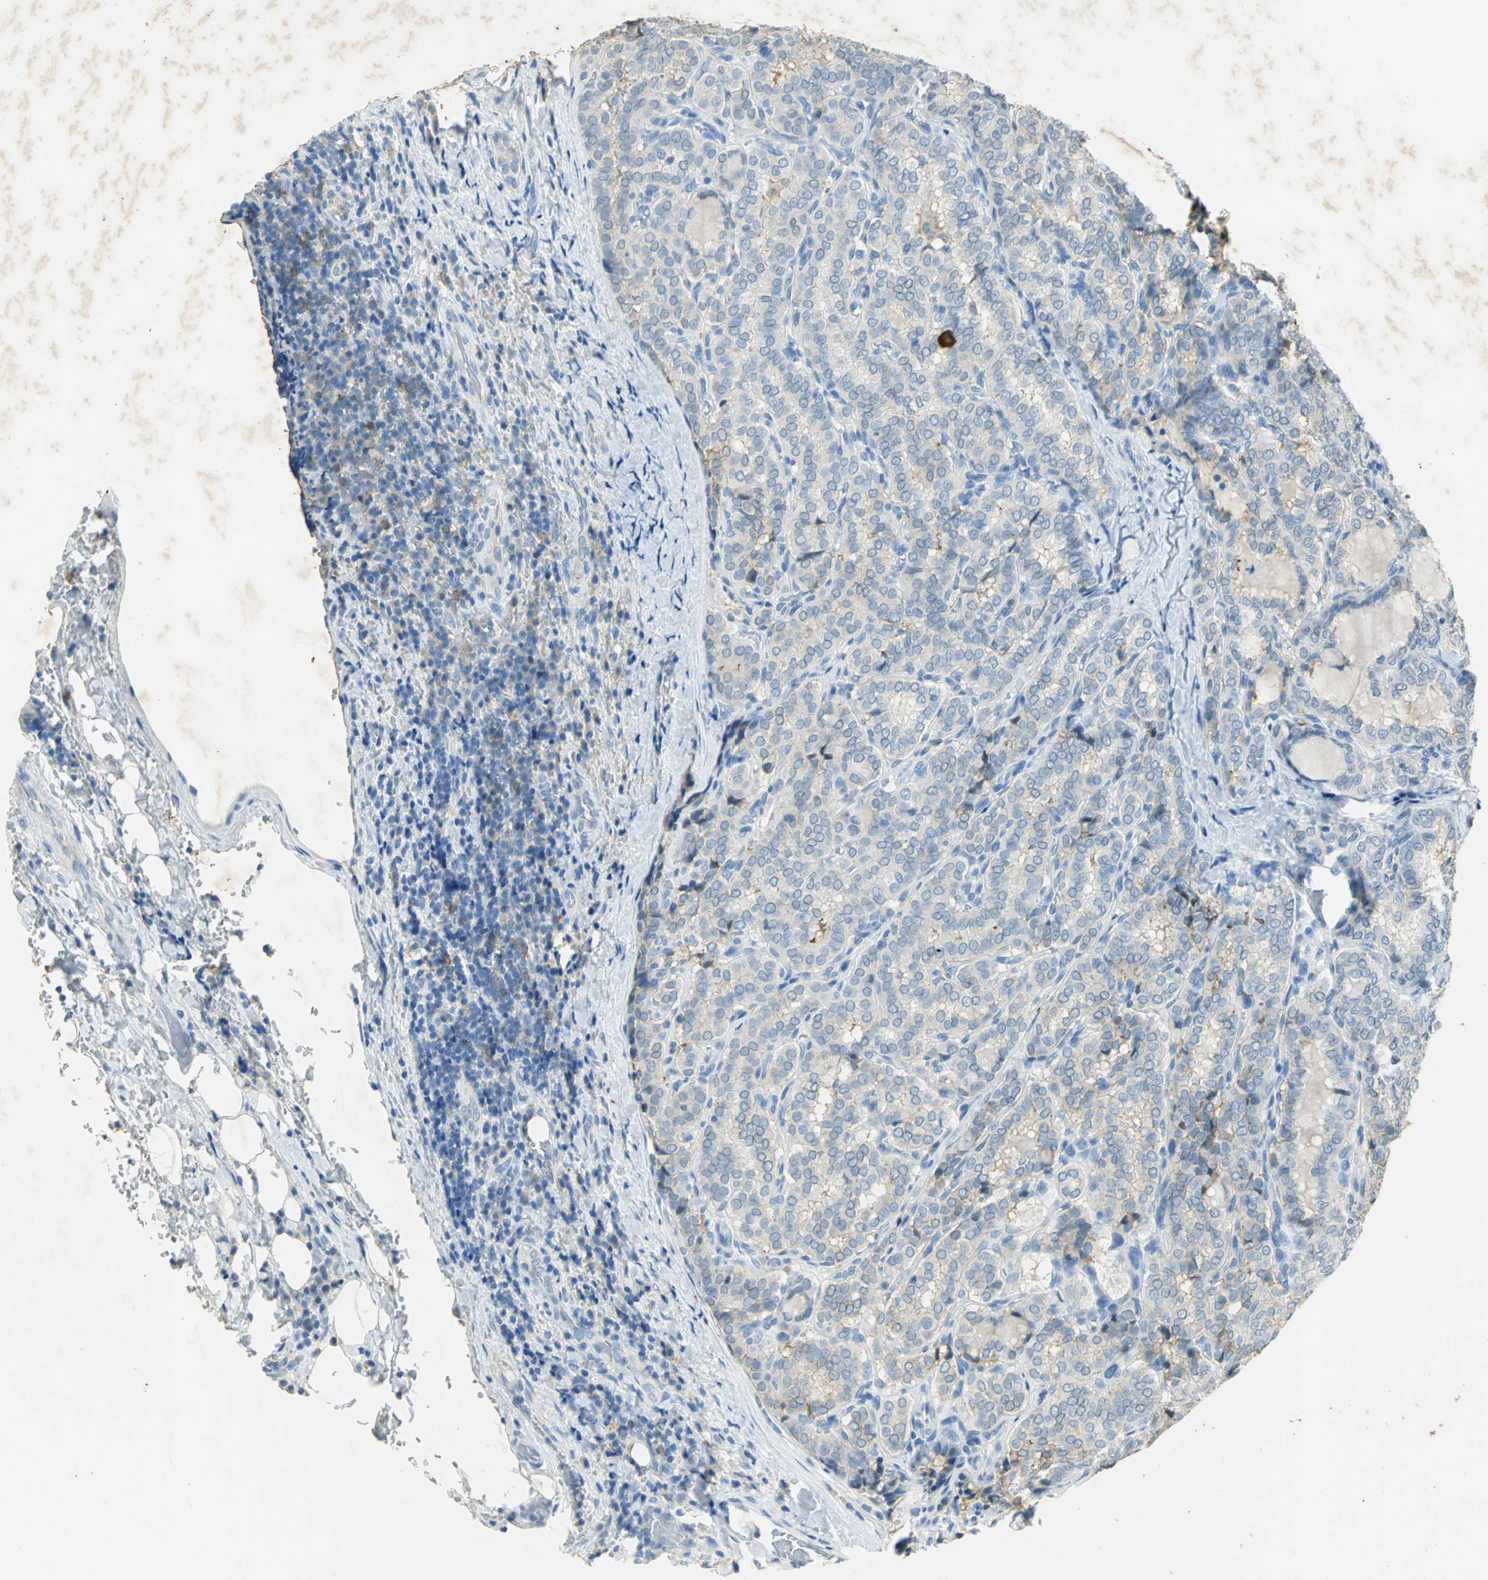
{"staining": {"intensity": "negative", "quantity": "none", "location": "none"}, "tissue": "thyroid cancer", "cell_type": "Tumor cells", "image_type": "cancer", "snomed": [{"axis": "morphology", "description": "Papillary adenocarcinoma, NOS"}, {"axis": "topography", "description": "Thyroid gland"}], "caption": "A histopathology image of thyroid cancer (papillary adenocarcinoma) stained for a protein shows no brown staining in tumor cells. The staining is performed using DAB brown chromogen with nuclei counter-stained in using hematoxylin.", "gene": "ANXA4", "patient": {"sex": "female", "age": 30}}